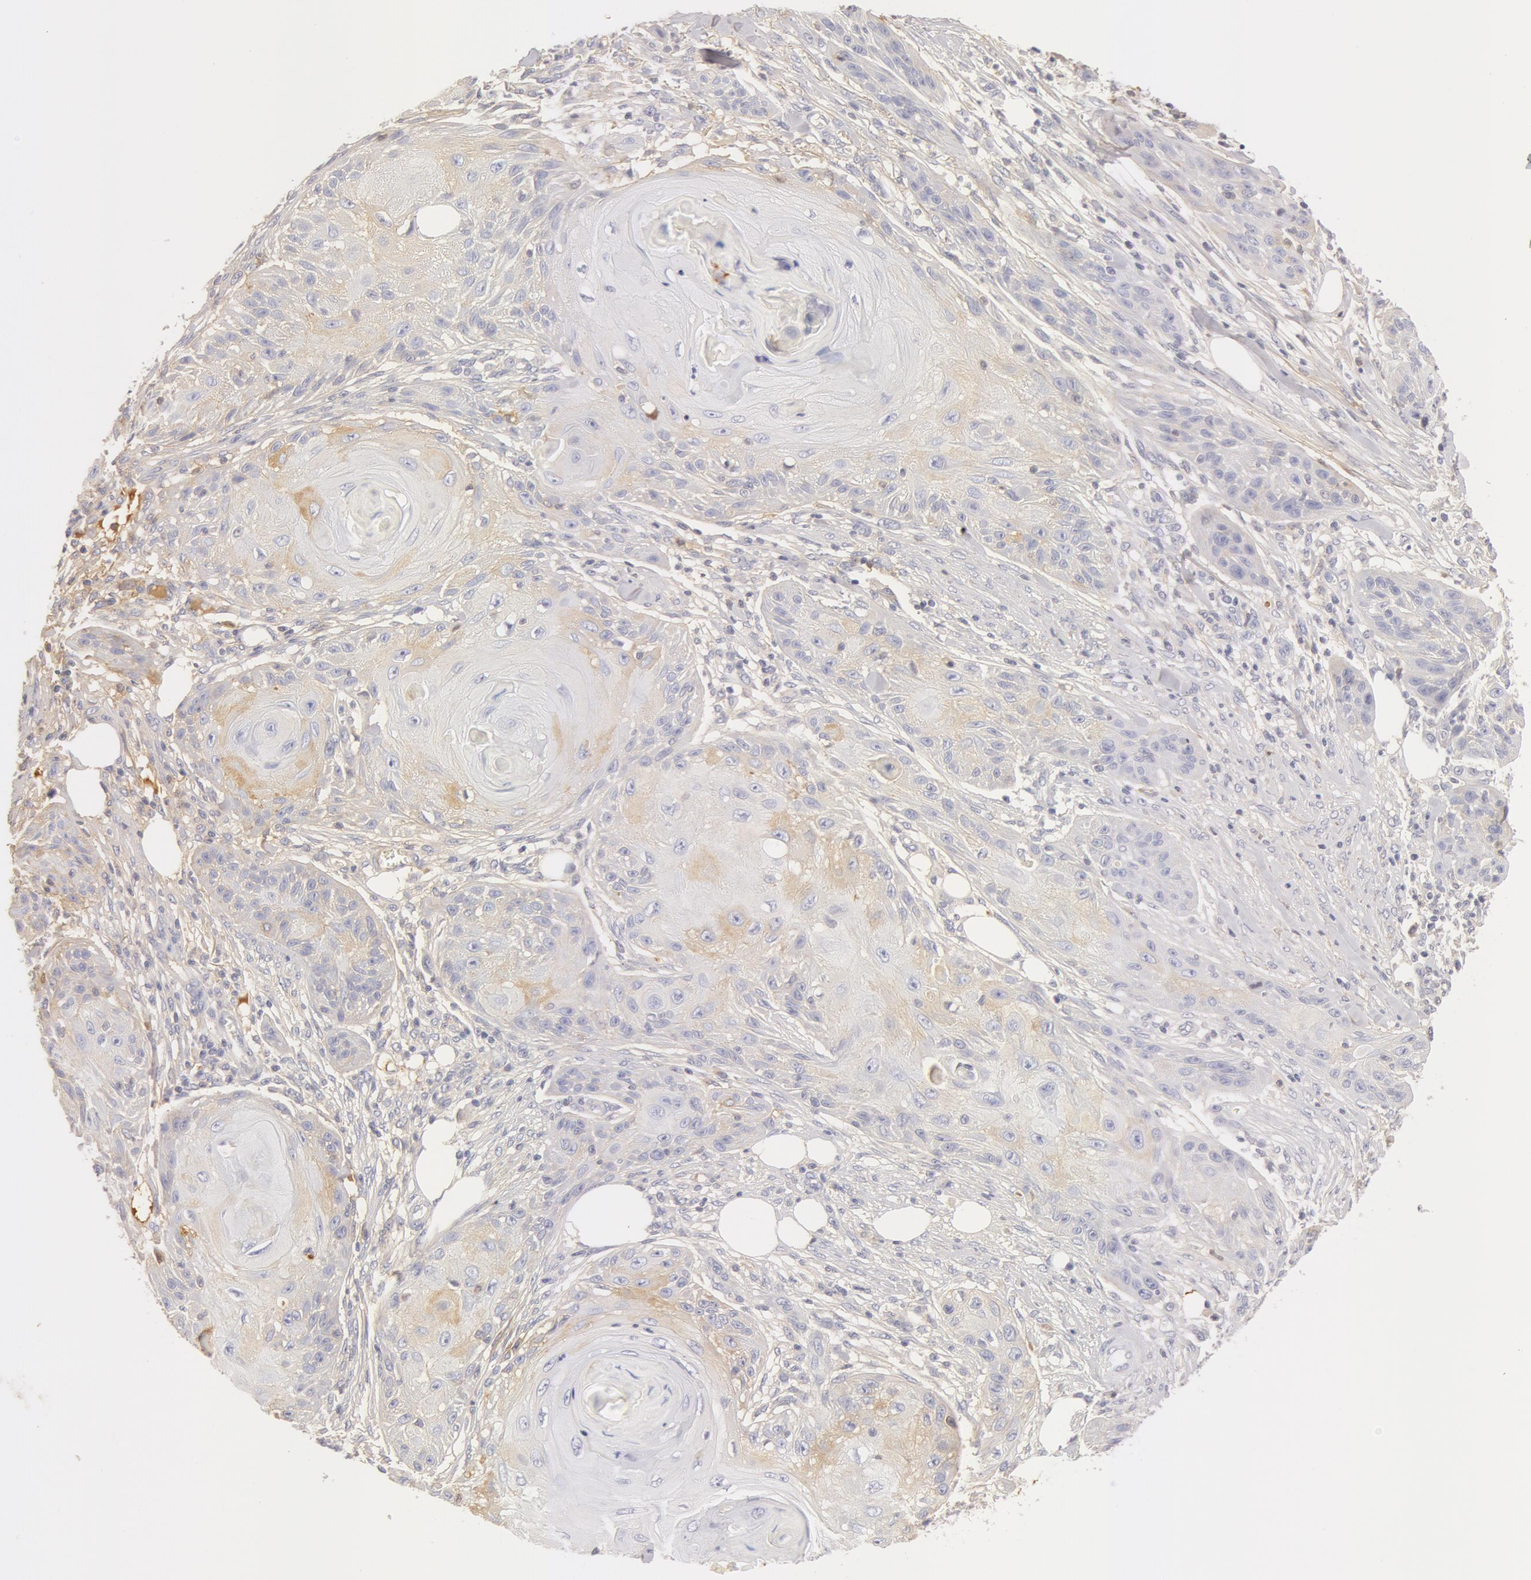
{"staining": {"intensity": "weak", "quantity": "25%-75%", "location": "cytoplasmic/membranous"}, "tissue": "skin cancer", "cell_type": "Tumor cells", "image_type": "cancer", "snomed": [{"axis": "morphology", "description": "Squamous cell carcinoma, NOS"}, {"axis": "topography", "description": "Skin"}], "caption": "The immunohistochemical stain shows weak cytoplasmic/membranous positivity in tumor cells of skin squamous cell carcinoma tissue. (DAB = brown stain, brightfield microscopy at high magnification).", "gene": "GC", "patient": {"sex": "female", "age": 88}}